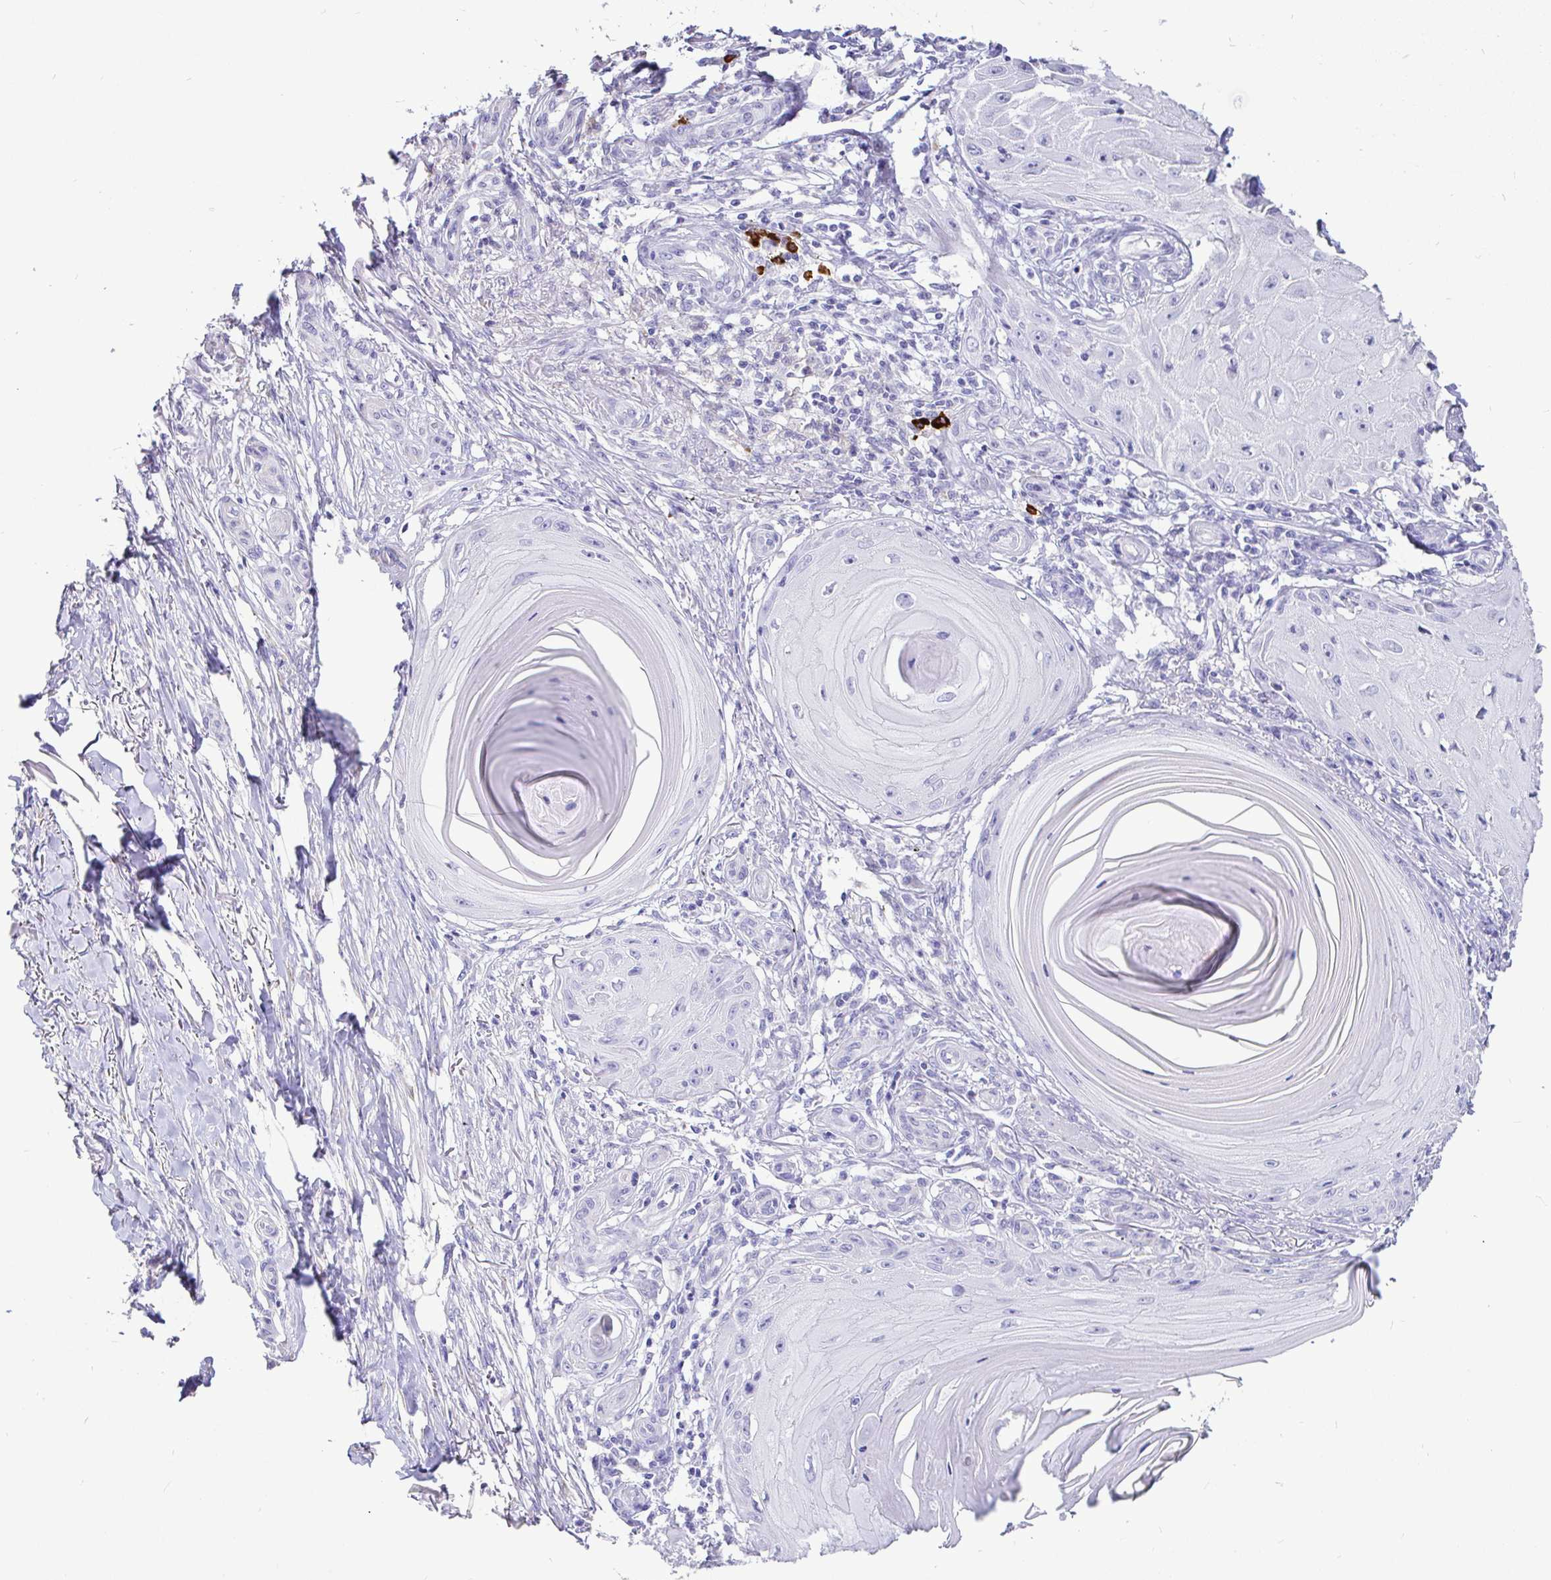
{"staining": {"intensity": "negative", "quantity": "none", "location": "none"}, "tissue": "skin cancer", "cell_type": "Tumor cells", "image_type": "cancer", "snomed": [{"axis": "morphology", "description": "Squamous cell carcinoma, NOS"}, {"axis": "topography", "description": "Skin"}], "caption": "The IHC histopathology image has no significant expression in tumor cells of skin cancer (squamous cell carcinoma) tissue. Brightfield microscopy of immunohistochemistry (IHC) stained with DAB (brown) and hematoxylin (blue), captured at high magnification.", "gene": "CCDC62", "patient": {"sex": "female", "age": 77}}